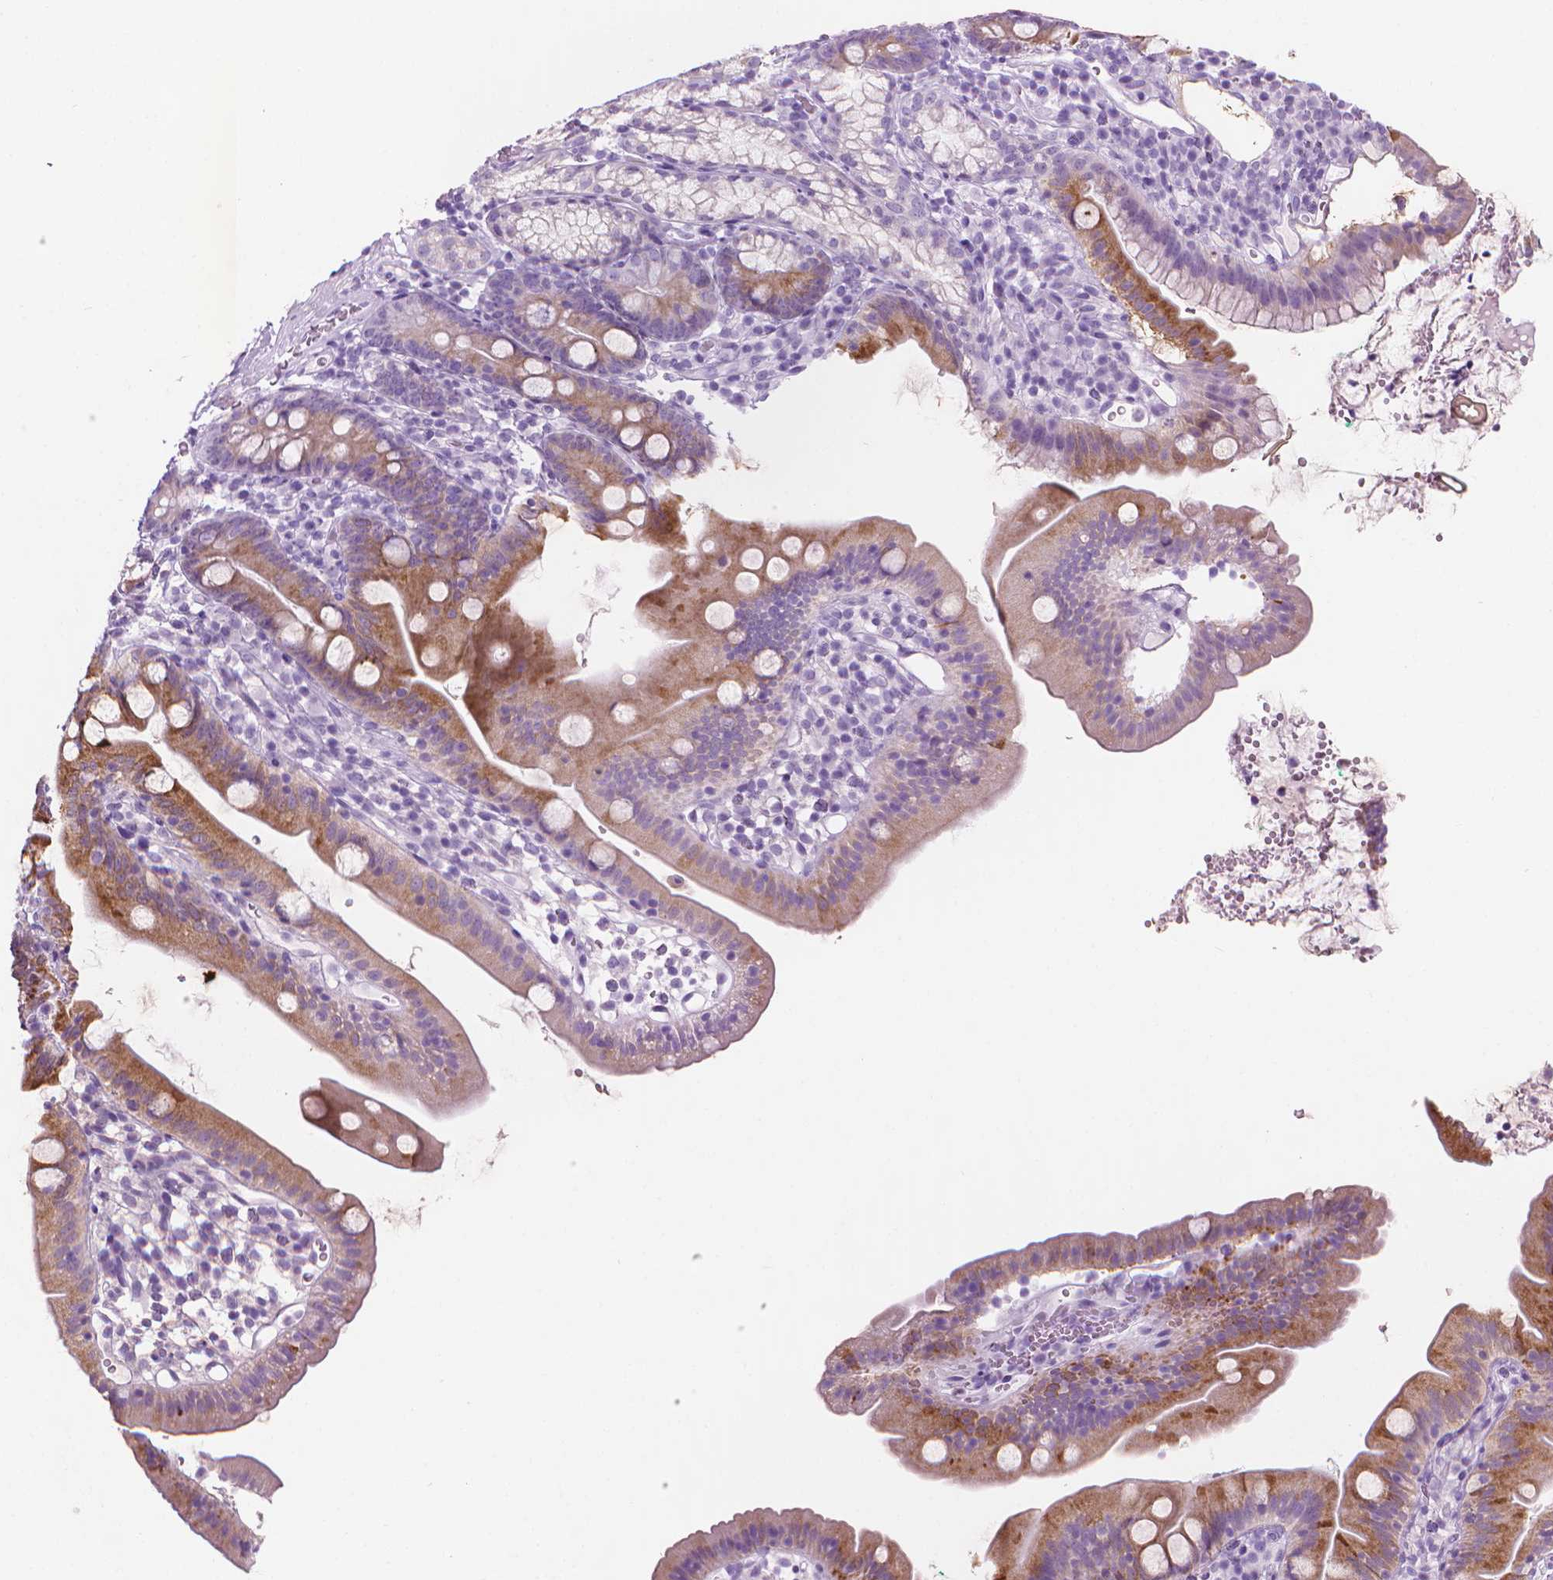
{"staining": {"intensity": "moderate", "quantity": "25%-75%", "location": "cytoplasmic/membranous"}, "tissue": "duodenum", "cell_type": "Glandular cells", "image_type": "normal", "snomed": [{"axis": "morphology", "description": "Normal tissue, NOS"}, {"axis": "topography", "description": "Duodenum"}], "caption": "IHC (DAB) staining of benign duodenum exhibits moderate cytoplasmic/membranous protein positivity in about 25%-75% of glandular cells. (brown staining indicates protein expression, while blue staining denotes nuclei).", "gene": "TTC29", "patient": {"sex": "female", "age": 67}}